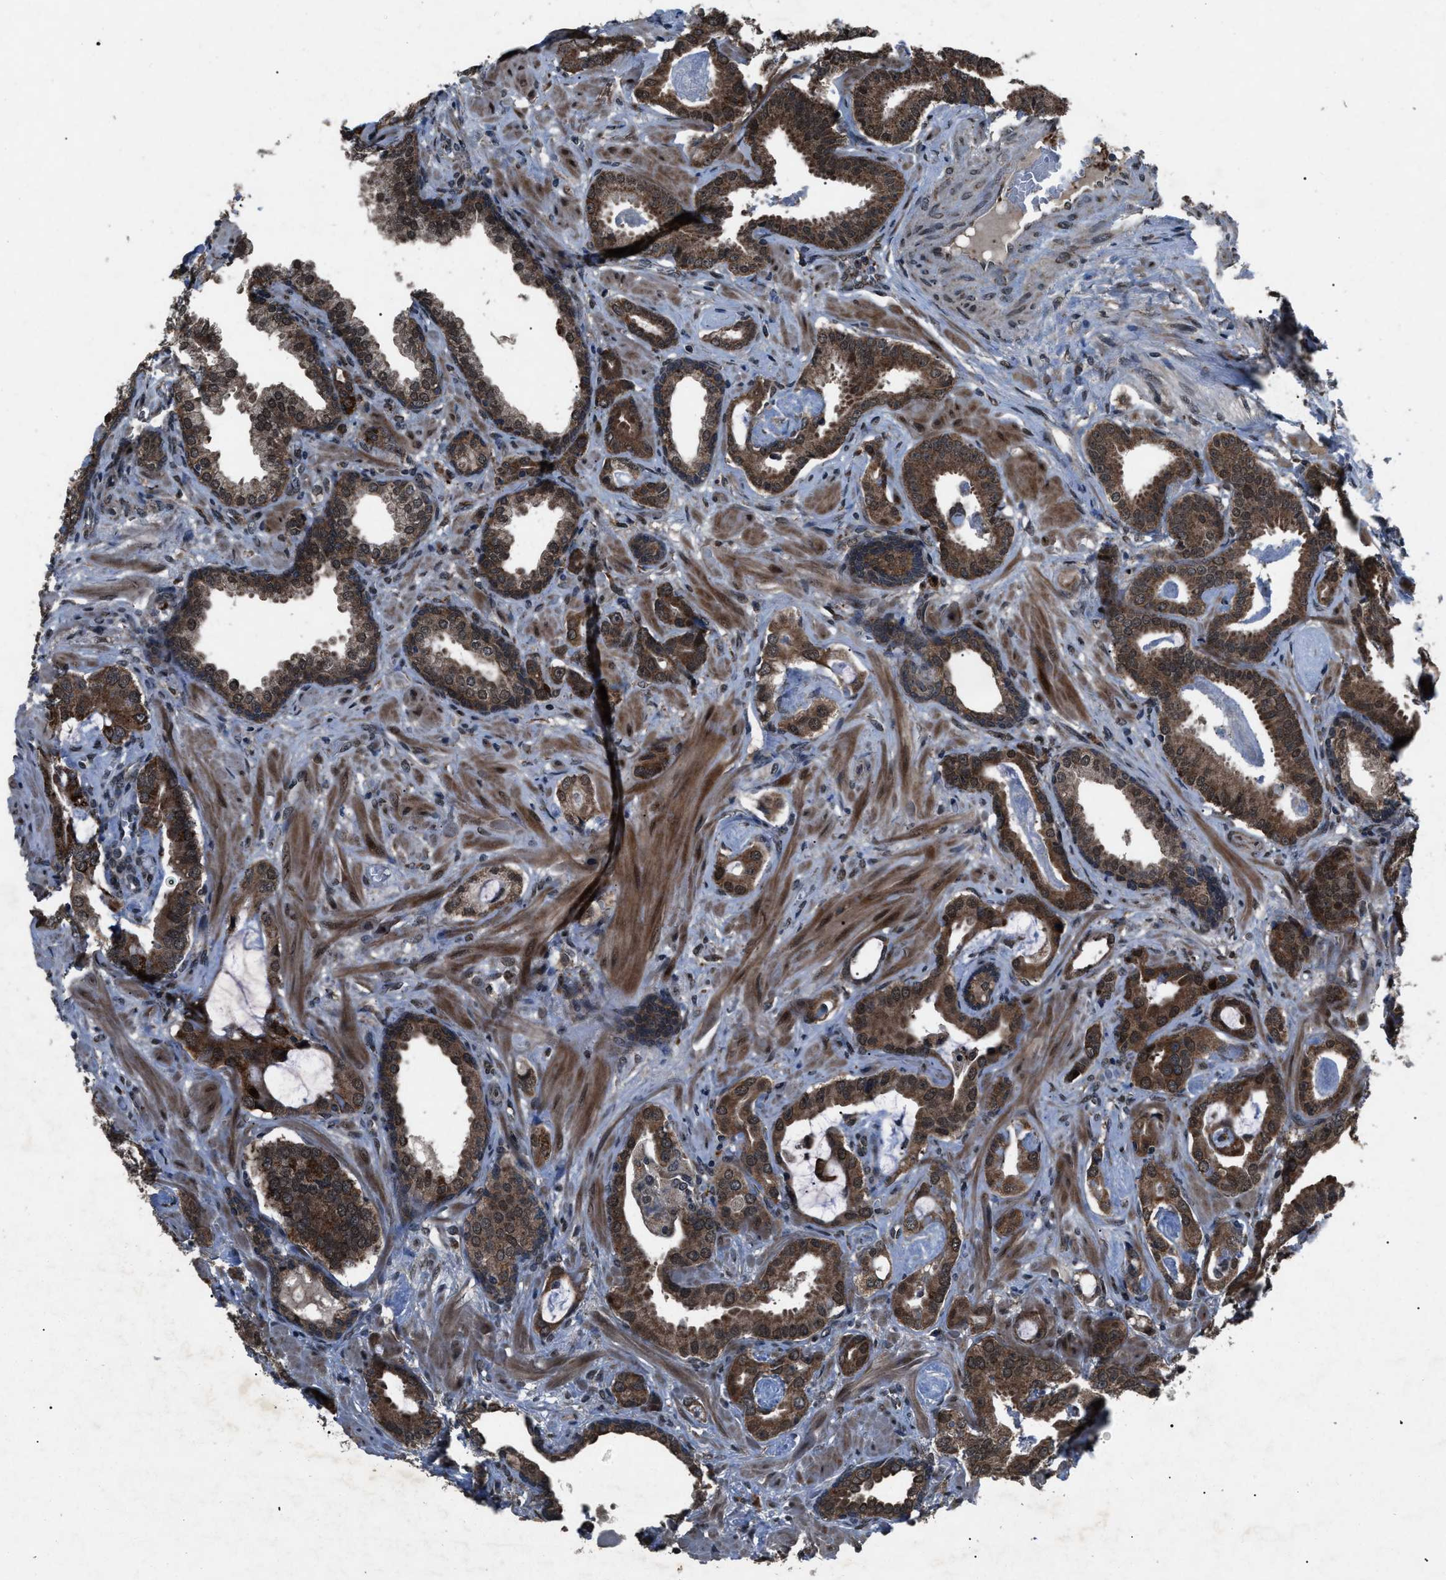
{"staining": {"intensity": "strong", "quantity": ">75%", "location": "cytoplasmic/membranous"}, "tissue": "prostate cancer", "cell_type": "Tumor cells", "image_type": "cancer", "snomed": [{"axis": "morphology", "description": "Adenocarcinoma, Low grade"}, {"axis": "topography", "description": "Prostate"}], "caption": "Human prostate low-grade adenocarcinoma stained for a protein (brown) shows strong cytoplasmic/membranous positive expression in about >75% of tumor cells.", "gene": "ZFAND2A", "patient": {"sex": "male", "age": 53}}